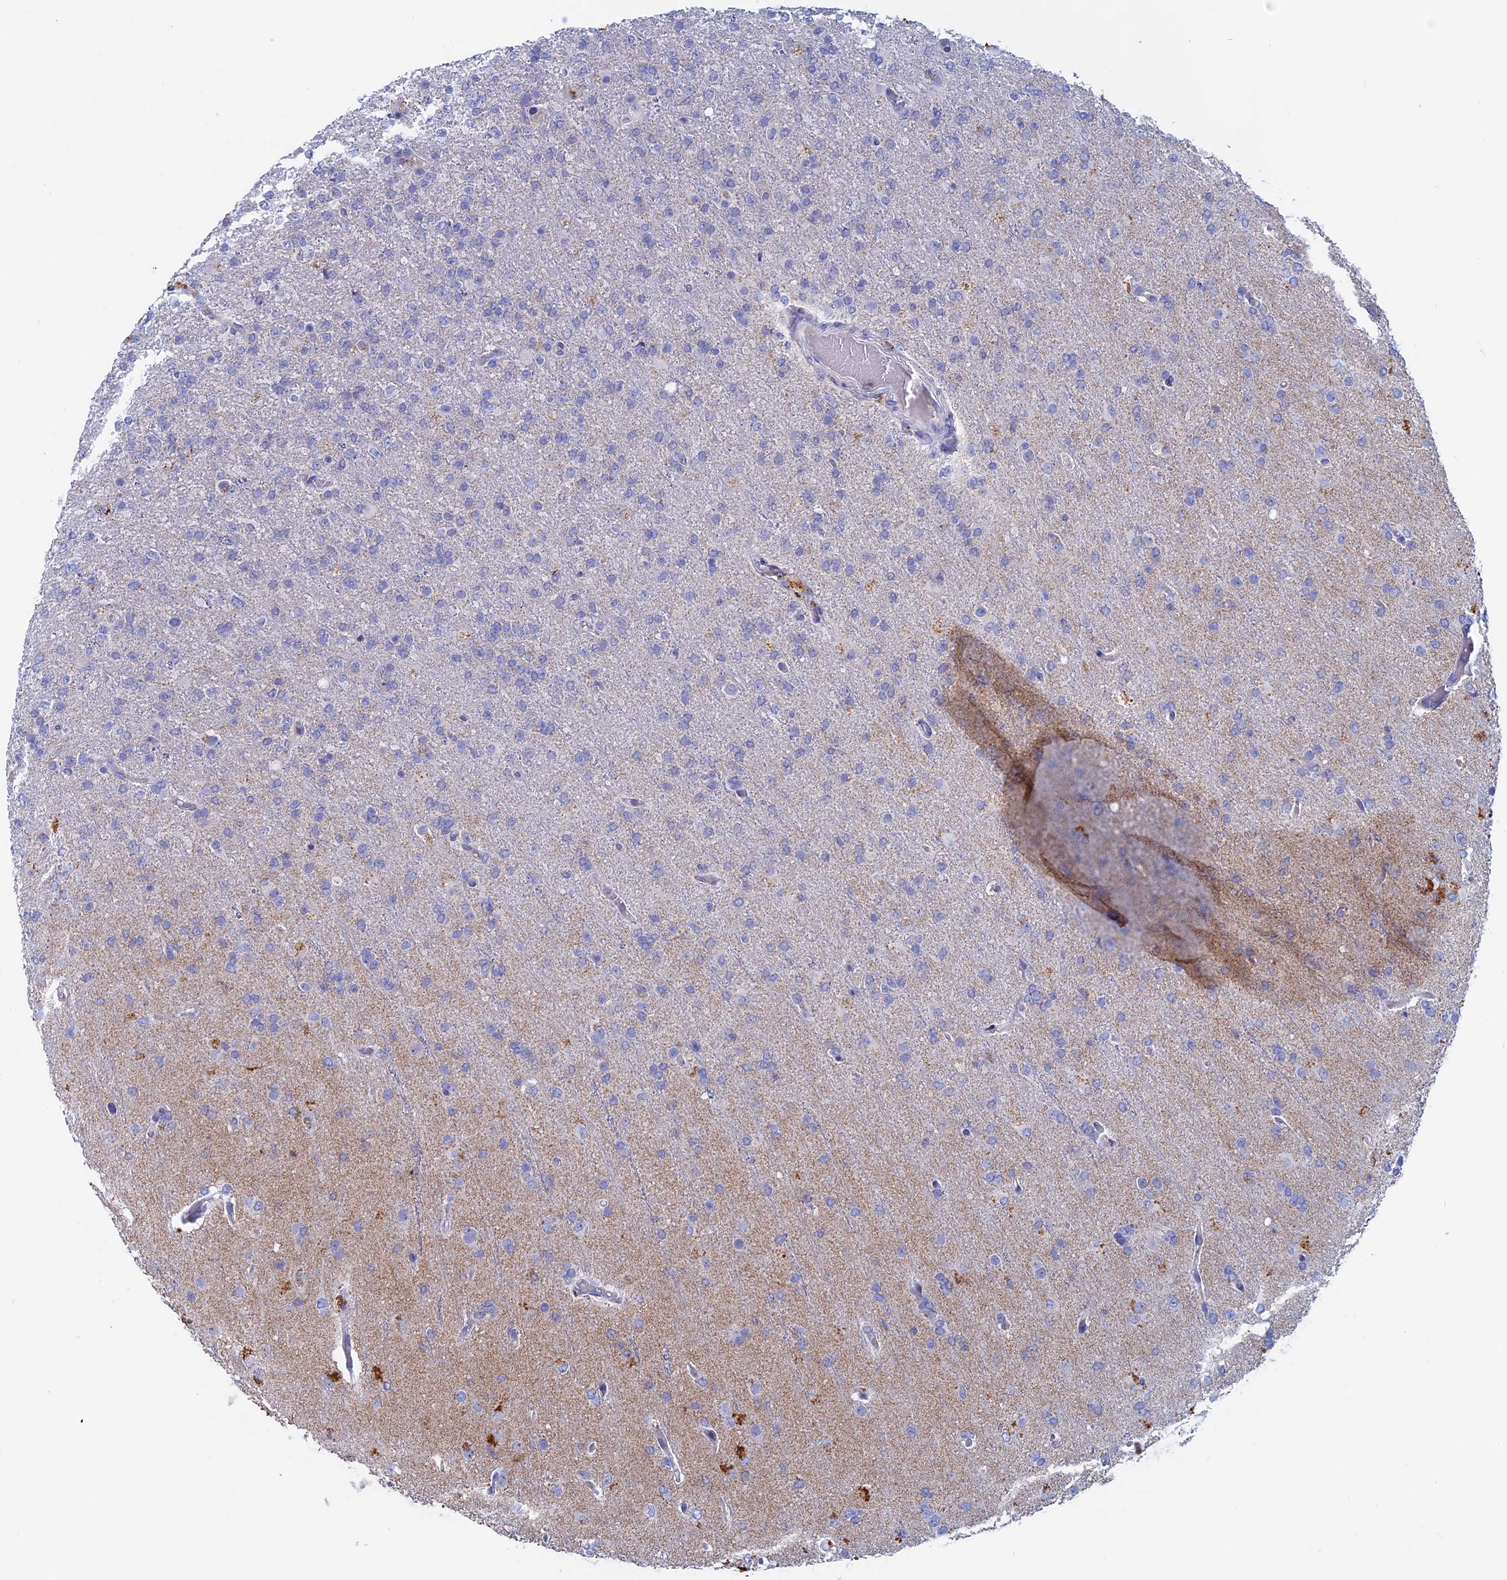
{"staining": {"intensity": "negative", "quantity": "none", "location": "none"}, "tissue": "glioma", "cell_type": "Tumor cells", "image_type": "cancer", "snomed": [{"axis": "morphology", "description": "Glioma, malignant, High grade"}, {"axis": "topography", "description": "Brain"}], "caption": "Malignant high-grade glioma was stained to show a protein in brown. There is no significant staining in tumor cells.", "gene": "ACP7", "patient": {"sex": "female", "age": 74}}